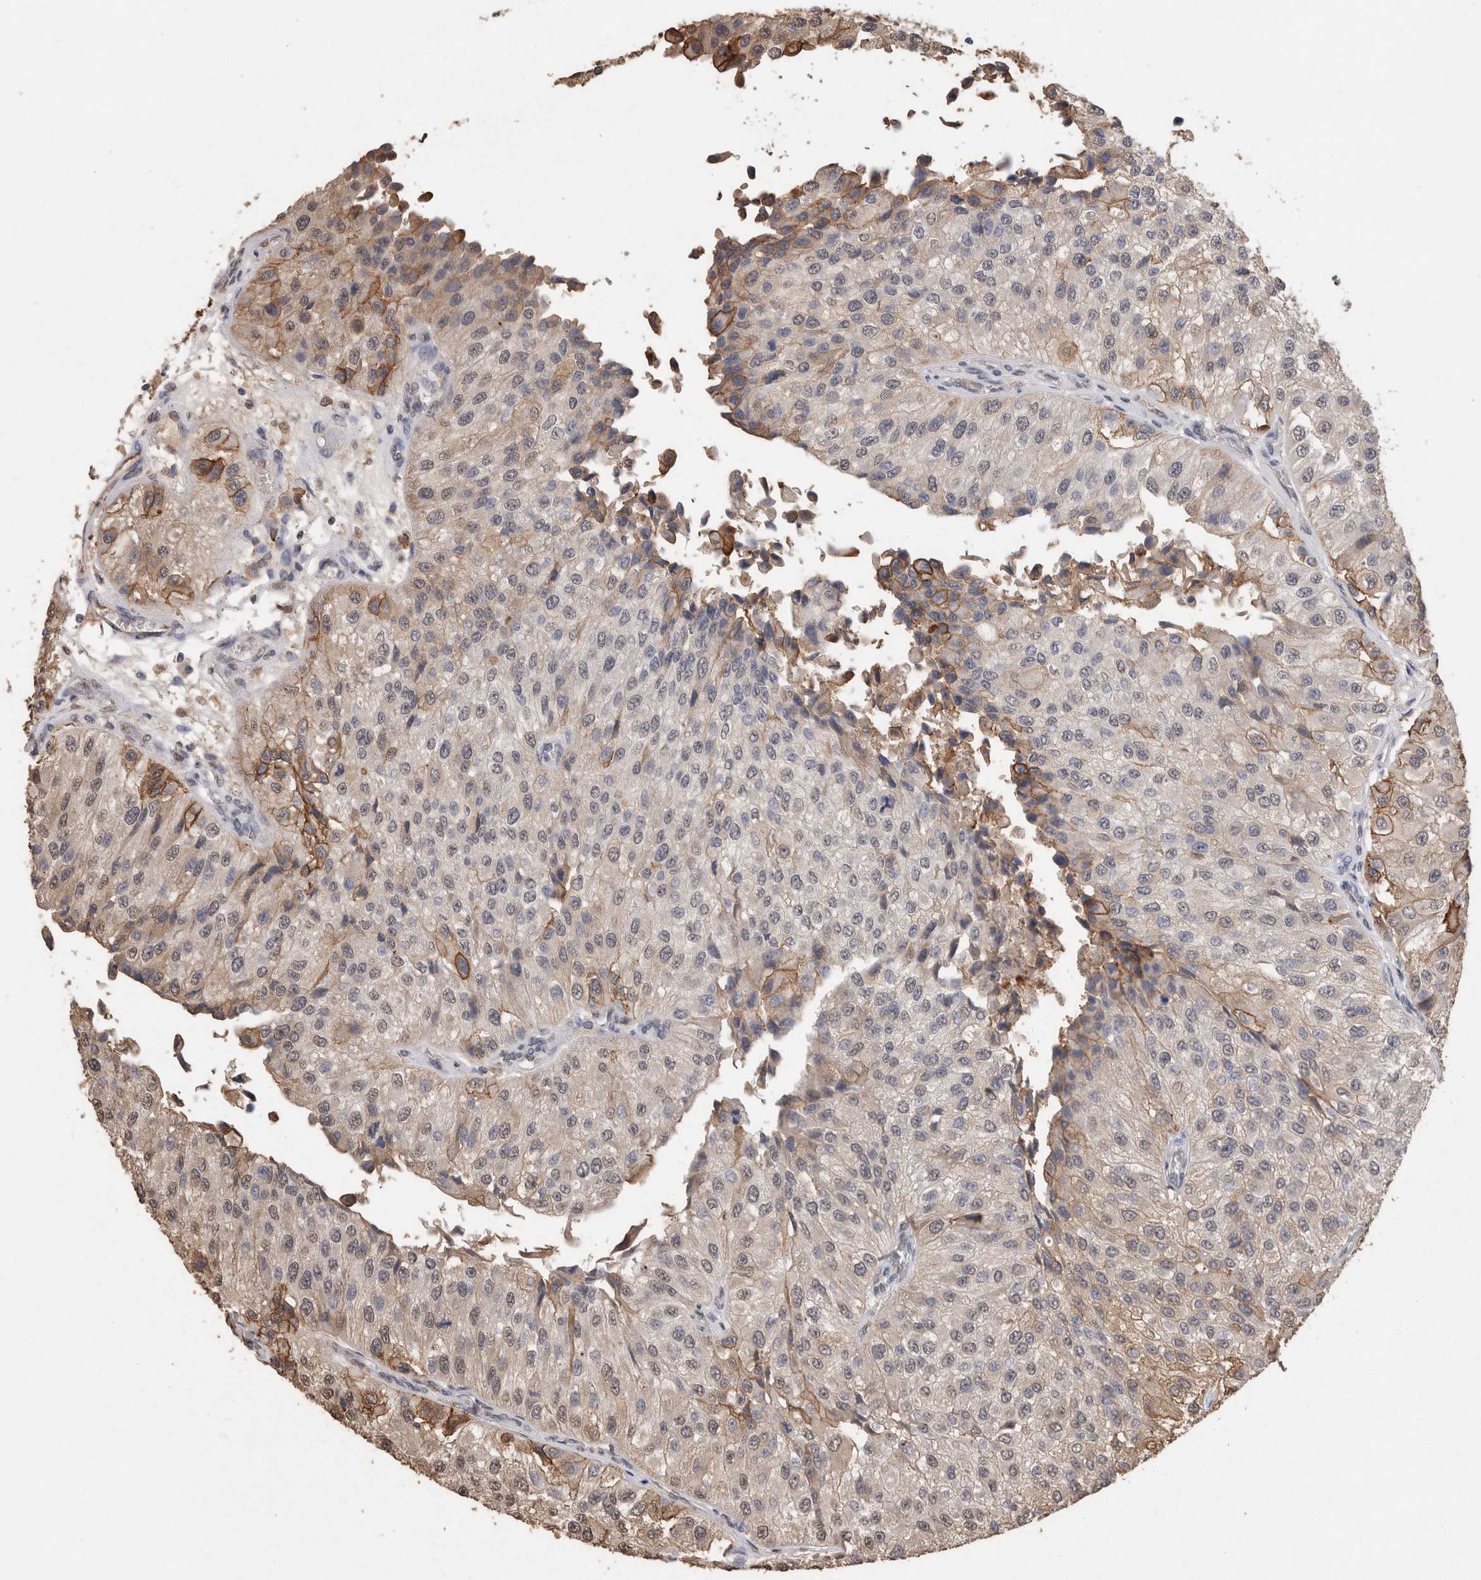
{"staining": {"intensity": "moderate", "quantity": "<25%", "location": "cytoplasmic/membranous"}, "tissue": "urothelial cancer", "cell_type": "Tumor cells", "image_type": "cancer", "snomed": [{"axis": "morphology", "description": "Urothelial carcinoma, High grade"}, {"axis": "topography", "description": "Kidney"}, {"axis": "topography", "description": "Urinary bladder"}], "caption": "An image of urothelial cancer stained for a protein reveals moderate cytoplasmic/membranous brown staining in tumor cells.", "gene": "S100A10", "patient": {"sex": "male", "age": 77}}